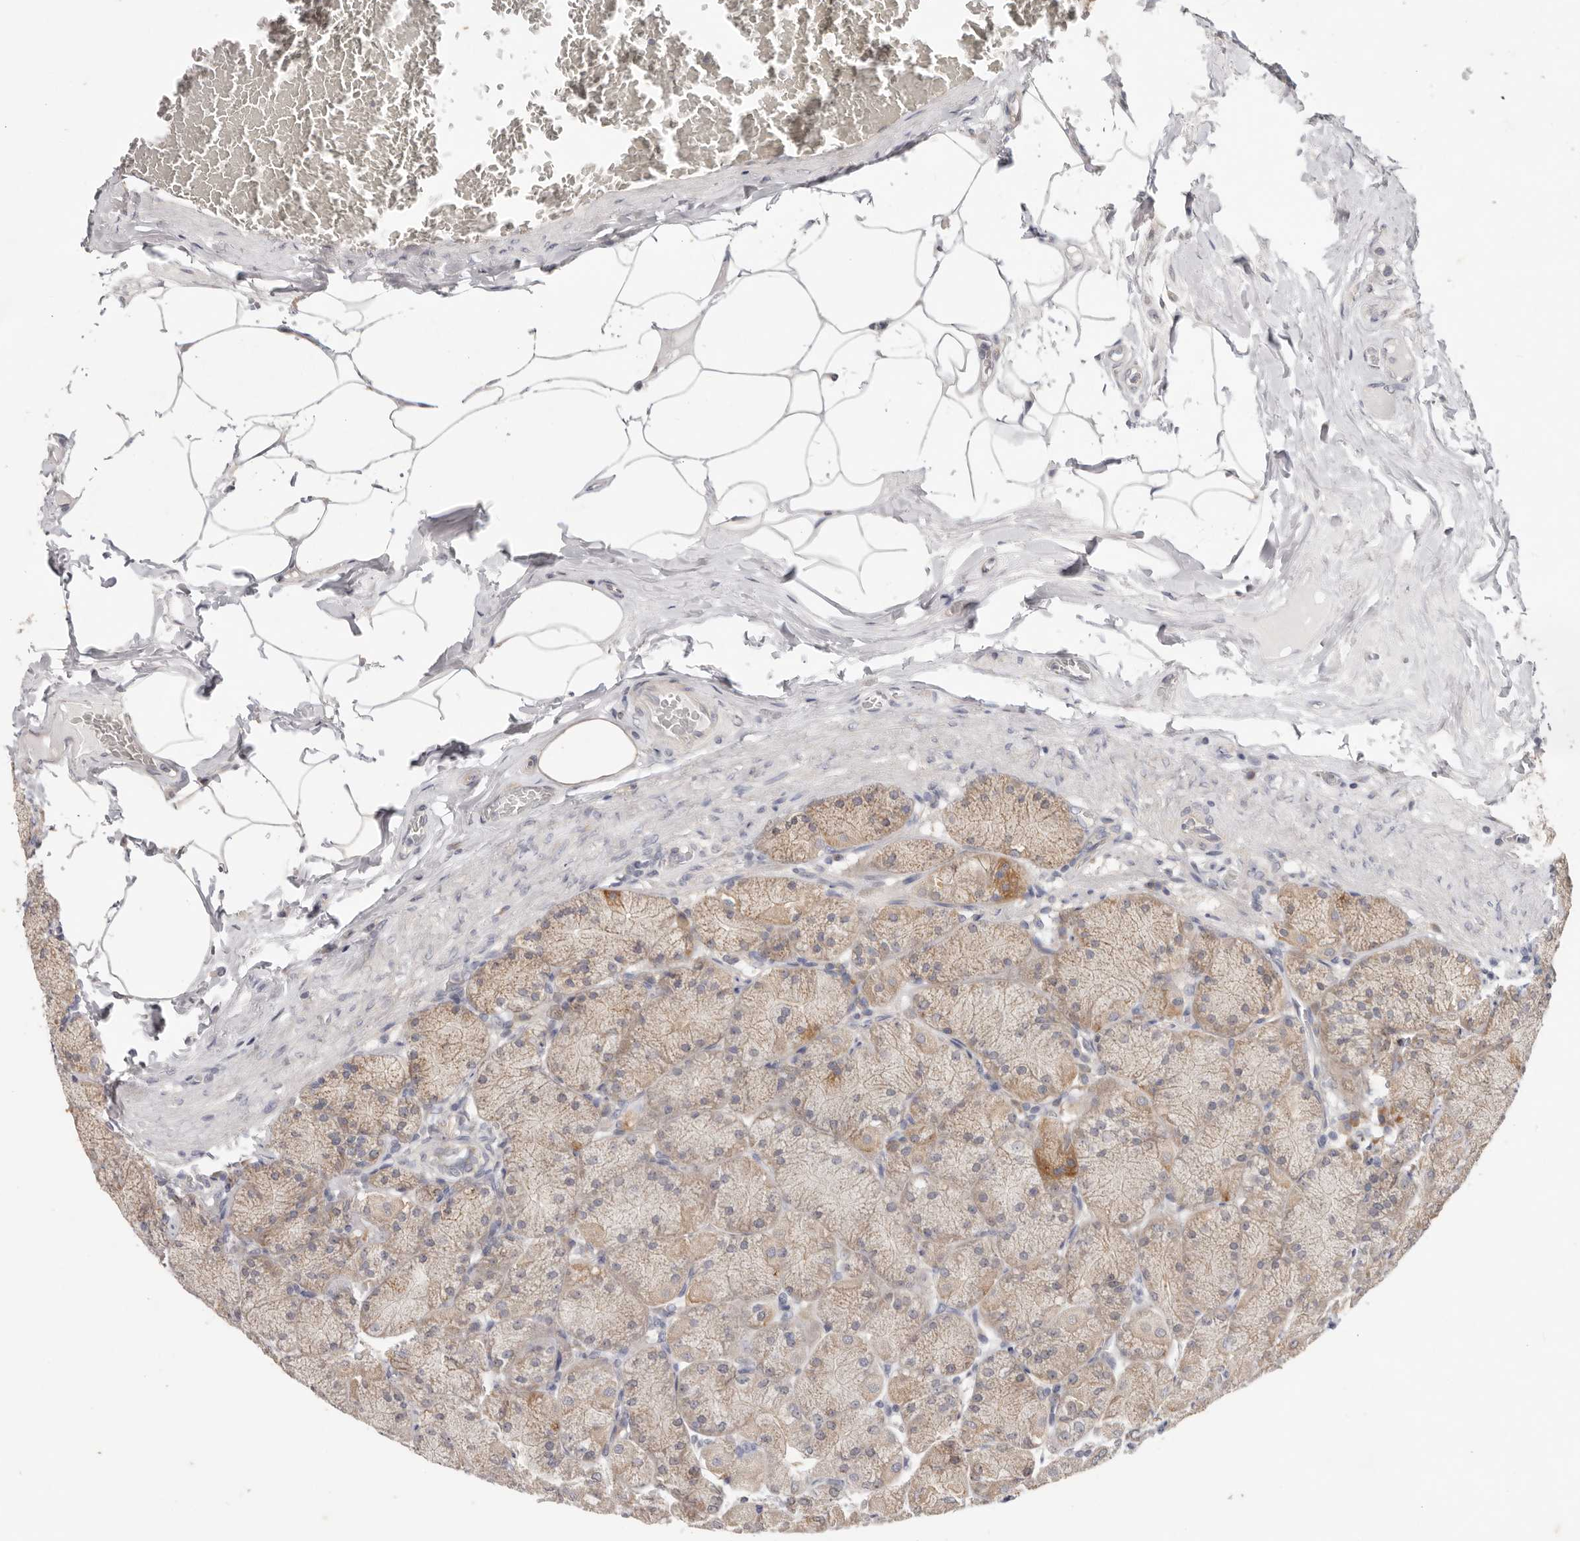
{"staining": {"intensity": "weak", "quantity": ">75%", "location": "cytoplasmic/membranous"}, "tissue": "stomach", "cell_type": "Glandular cells", "image_type": "normal", "snomed": [{"axis": "morphology", "description": "Normal tissue, NOS"}, {"axis": "topography", "description": "Stomach, upper"}], "caption": "Immunohistochemistry (IHC) micrograph of unremarkable human stomach stained for a protein (brown), which exhibits low levels of weak cytoplasmic/membranous staining in about >75% of glandular cells.", "gene": "WDR77", "patient": {"sex": "female", "age": 56}}